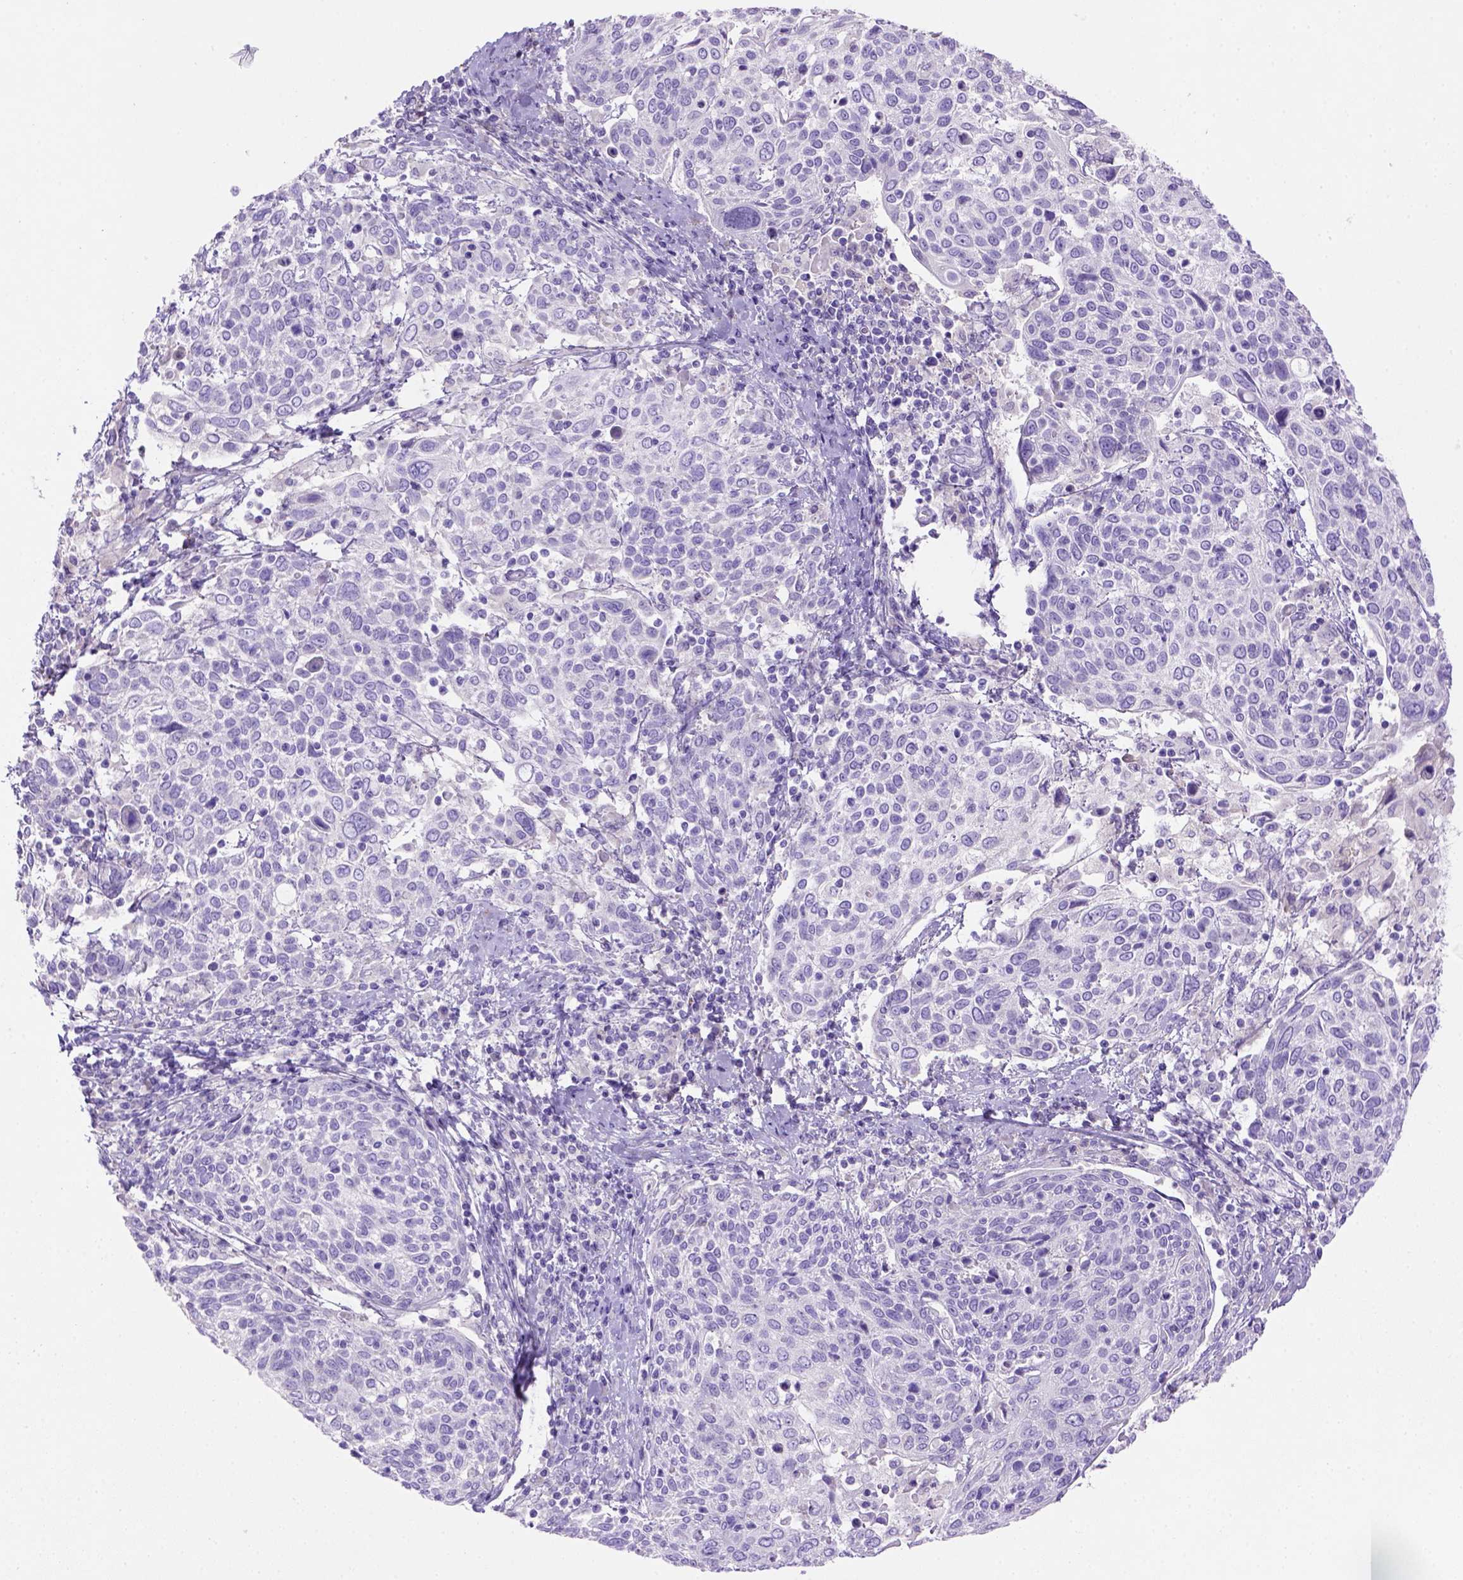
{"staining": {"intensity": "negative", "quantity": "none", "location": "none"}, "tissue": "cervical cancer", "cell_type": "Tumor cells", "image_type": "cancer", "snomed": [{"axis": "morphology", "description": "Squamous cell carcinoma, NOS"}, {"axis": "topography", "description": "Cervix"}], "caption": "DAB immunohistochemical staining of human cervical squamous cell carcinoma exhibits no significant expression in tumor cells.", "gene": "SIRPD", "patient": {"sex": "female", "age": 61}}